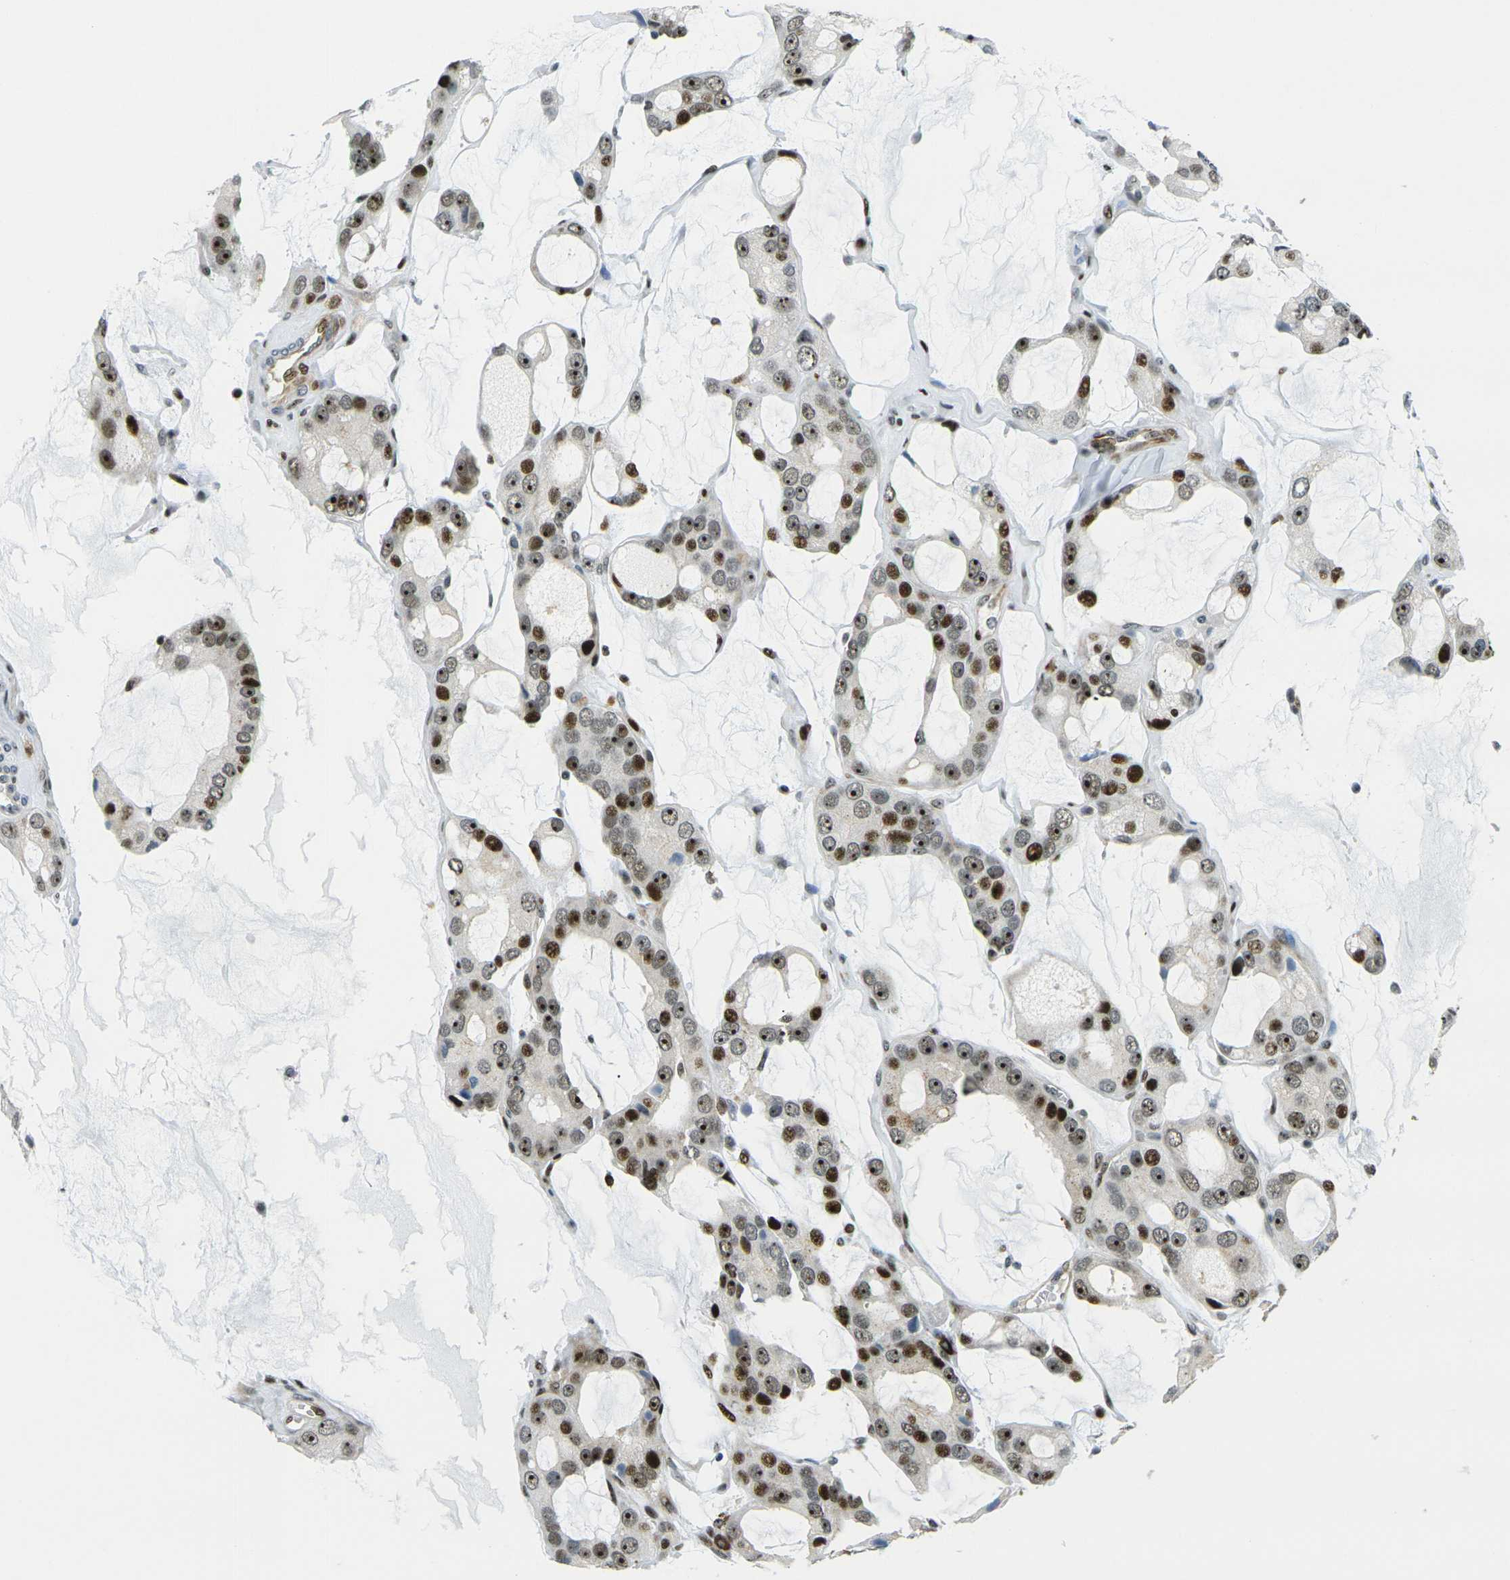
{"staining": {"intensity": "strong", "quantity": ">75%", "location": "nuclear"}, "tissue": "prostate cancer", "cell_type": "Tumor cells", "image_type": "cancer", "snomed": [{"axis": "morphology", "description": "Adenocarcinoma, High grade"}, {"axis": "topography", "description": "Prostate"}], "caption": "Immunohistochemistry (IHC) of human prostate high-grade adenocarcinoma reveals high levels of strong nuclear staining in about >75% of tumor cells. Nuclei are stained in blue.", "gene": "UBE2C", "patient": {"sex": "male", "age": 67}}